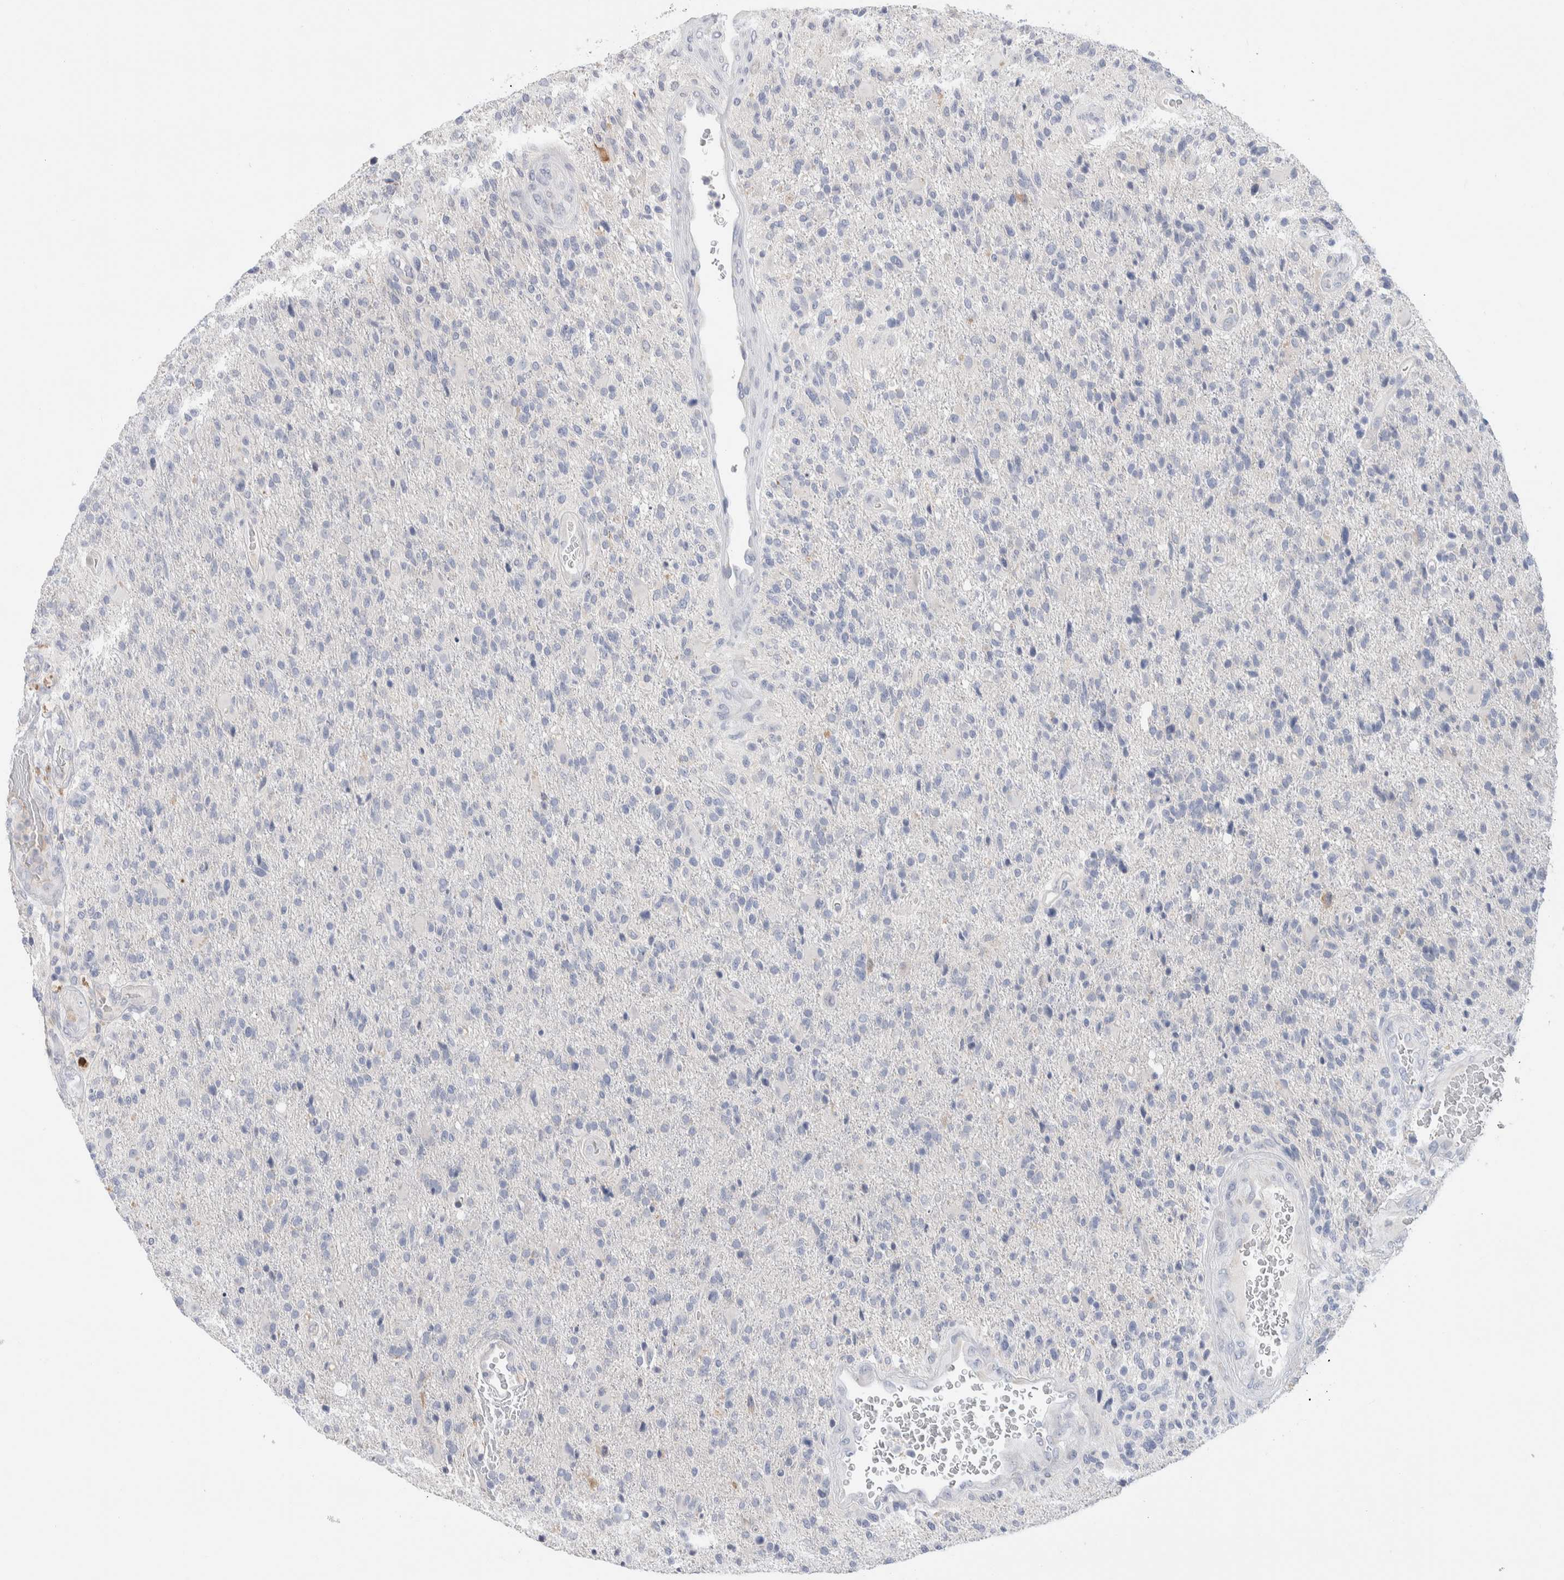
{"staining": {"intensity": "negative", "quantity": "none", "location": "none"}, "tissue": "glioma", "cell_type": "Tumor cells", "image_type": "cancer", "snomed": [{"axis": "morphology", "description": "Glioma, malignant, High grade"}, {"axis": "topography", "description": "Brain"}], "caption": "Tumor cells are negative for brown protein staining in malignant glioma (high-grade).", "gene": "RUSF1", "patient": {"sex": "male", "age": 72}}